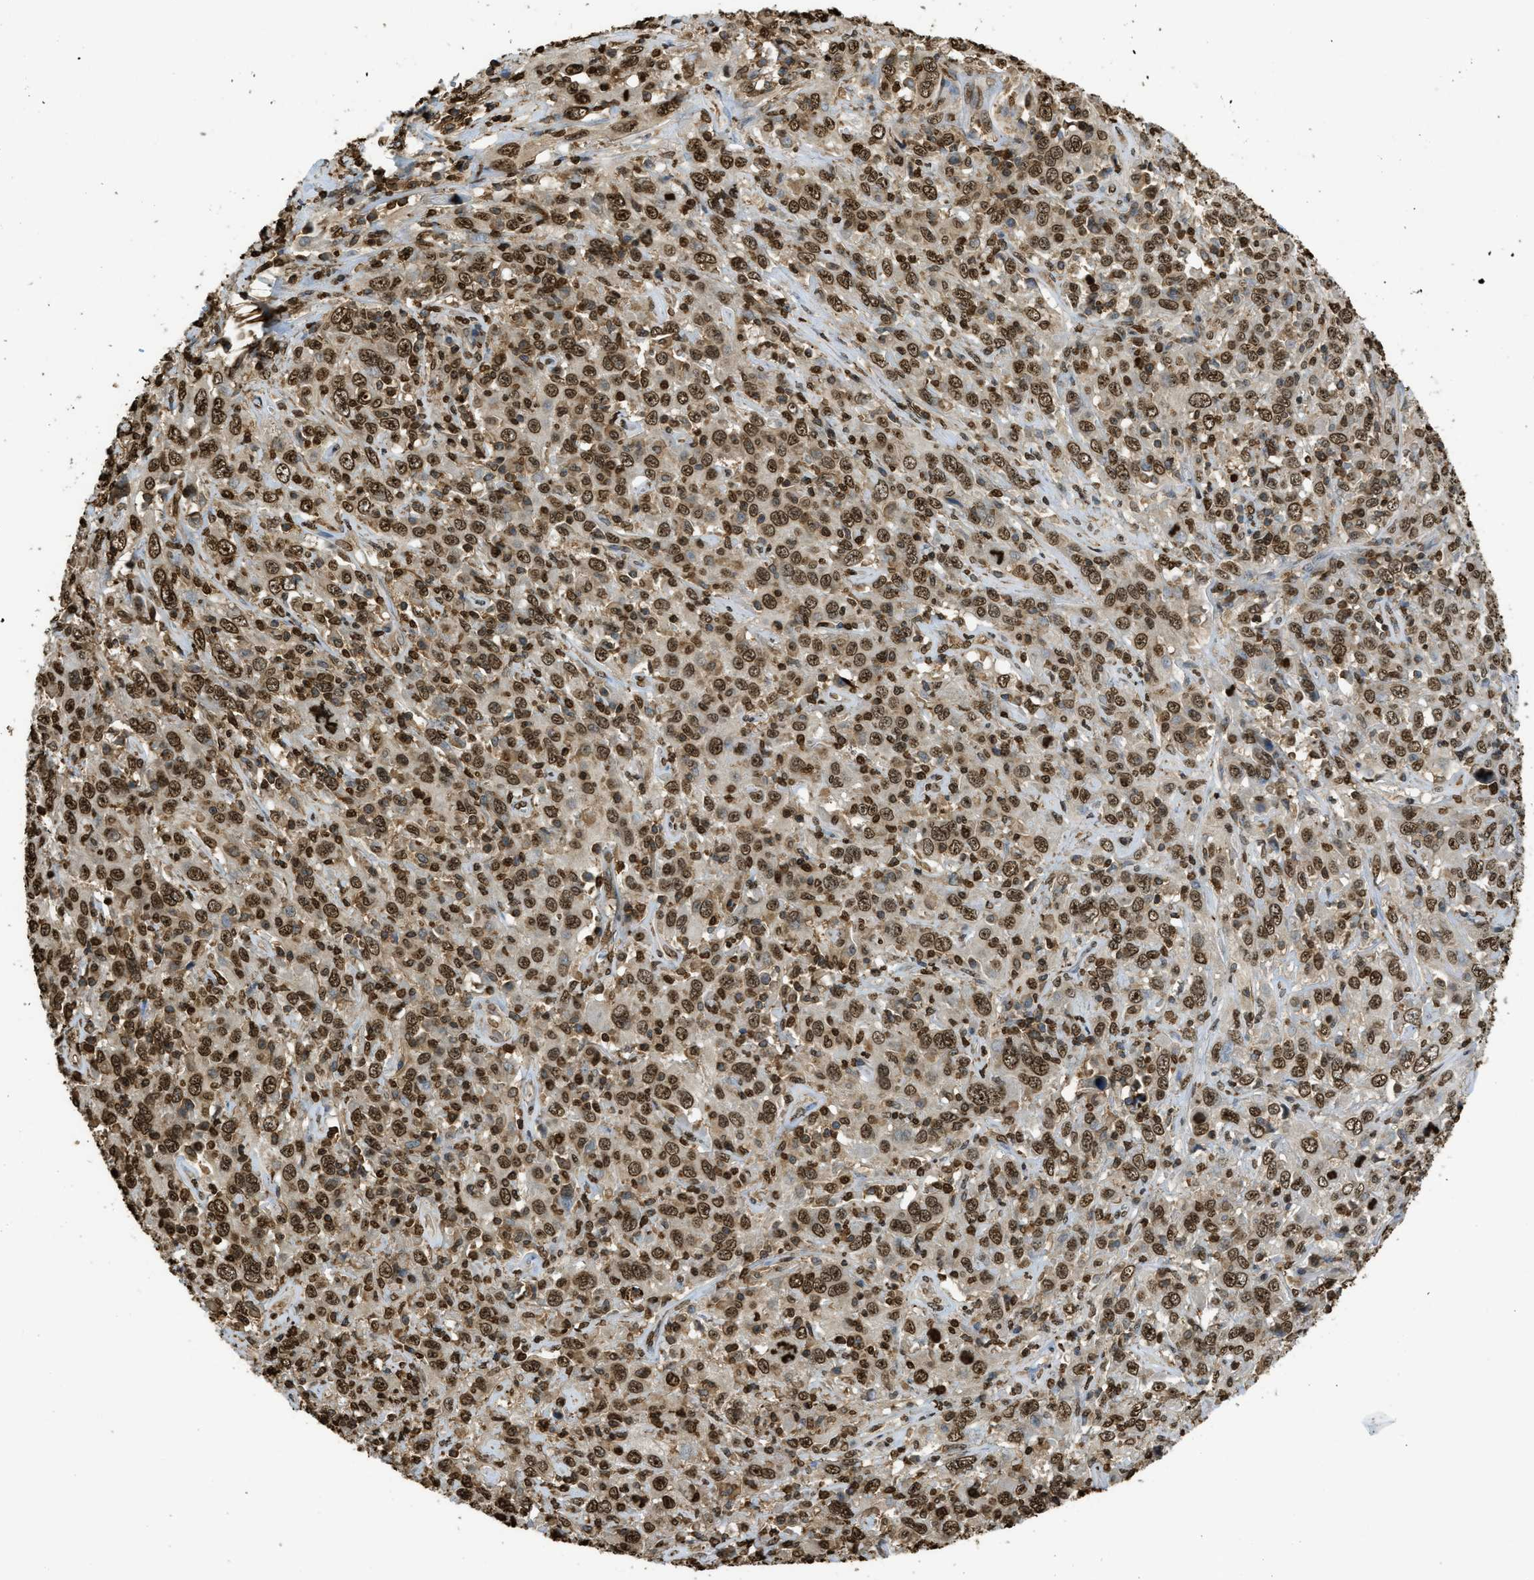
{"staining": {"intensity": "strong", "quantity": ">75%", "location": "nuclear"}, "tissue": "cervical cancer", "cell_type": "Tumor cells", "image_type": "cancer", "snomed": [{"axis": "morphology", "description": "Squamous cell carcinoma, NOS"}, {"axis": "topography", "description": "Cervix"}], "caption": "The immunohistochemical stain shows strong nuclear staining in tumor cells of cervical cancer (squamous cell carcinoma) tissue.", "gene": "NR5A2", "patient": {"sex": "female", "age": 46}}